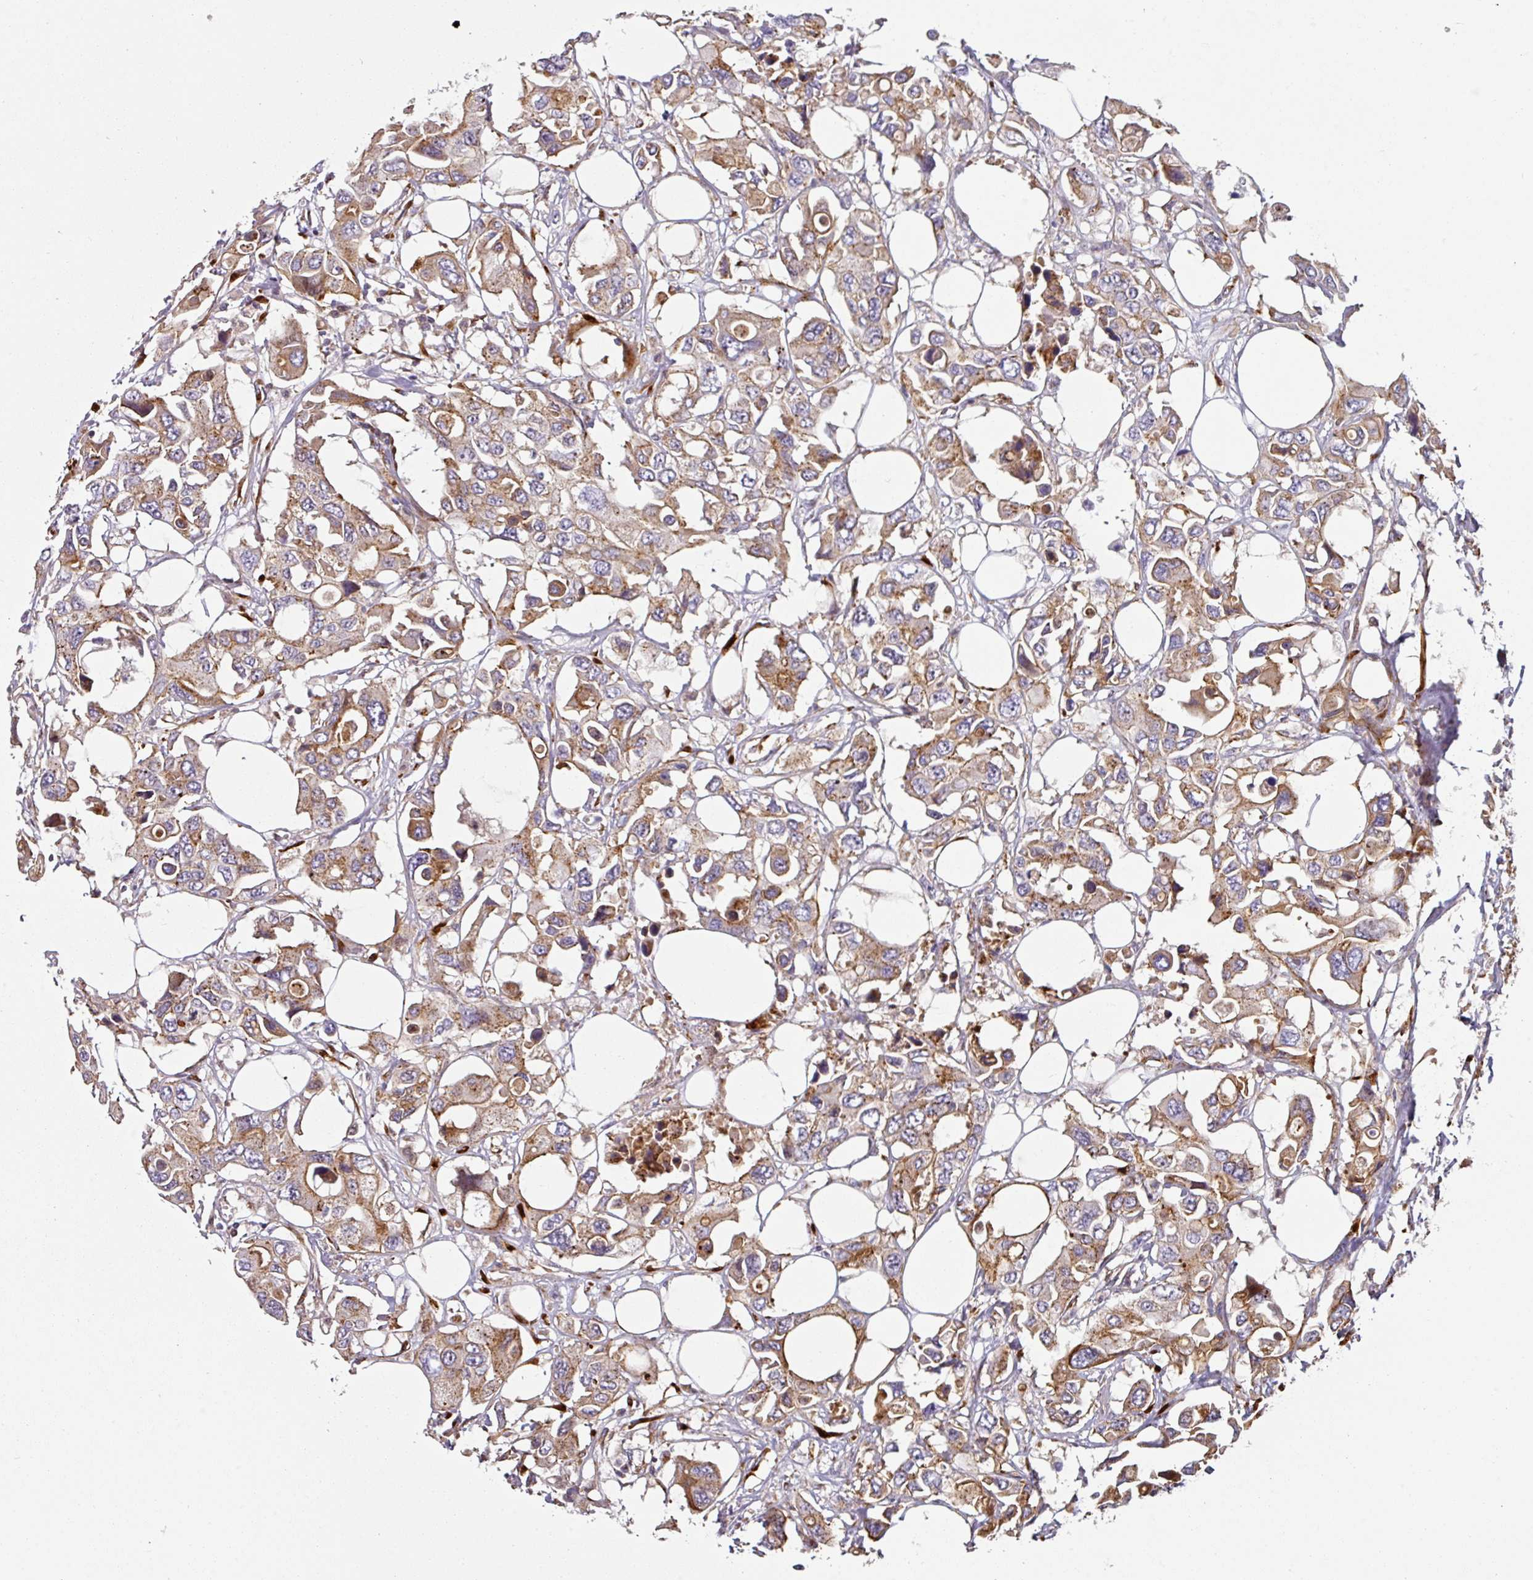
{"staining": {"intensity": "moderate", "quantity": ">75%", "location": "cytoplasmic/membranous"}, "tissue": "colorectal cancer", "cell_type": "Tumor cells", "image_type": "cancer", "snomed": [{"axis": "morphology", "description": "Adenocarcinoma, NOS"}, {"axis": "topography", "description": "Colon"}], "caption": "Tumor cells exhibit moderate cytoplasmic/membranous positivity in about >75% of cells in colorectal cancer (adenocarcinoma).", "gene": "CASP2", "patient": {"sex": "male", "age": 77}}